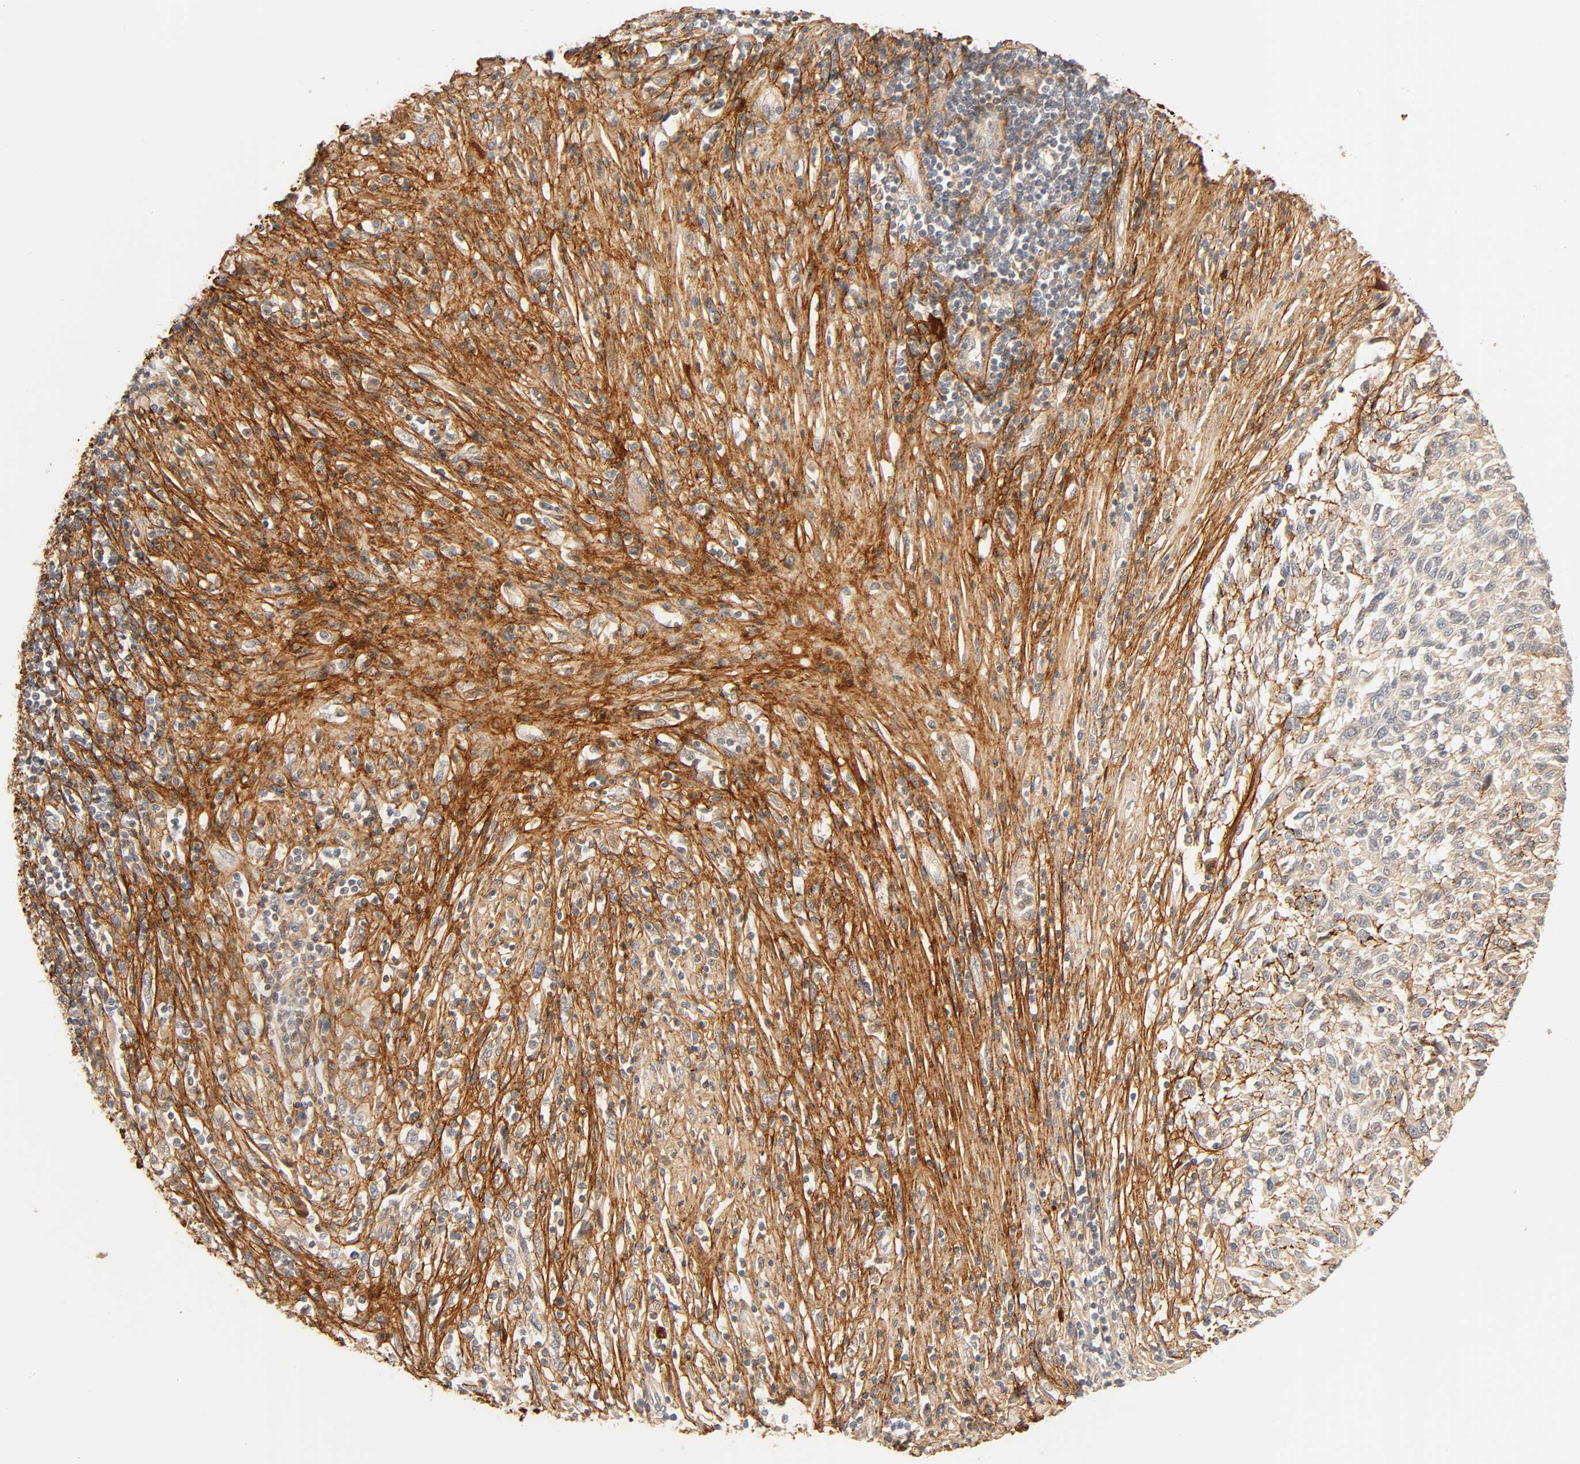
{"staining": {"intensity": "weak", "quantity": "<25%", "location": "cytoplasmic/membranous"}, "tissue": "melanoma", "cell_type": "Tumor cells", "image_type": "cancer", "snomed": [{"axis": "morphology", "description": "Malignant melanoma, Metastatic site"}, {"axis": "topography", "description": "Lymph node"}], "caption": "Tumor cells show no significant positivity in malignant melanoma (metastatic site).", "gene": "CACNA1G", "patient": {"sex": "male", "age": 61}}